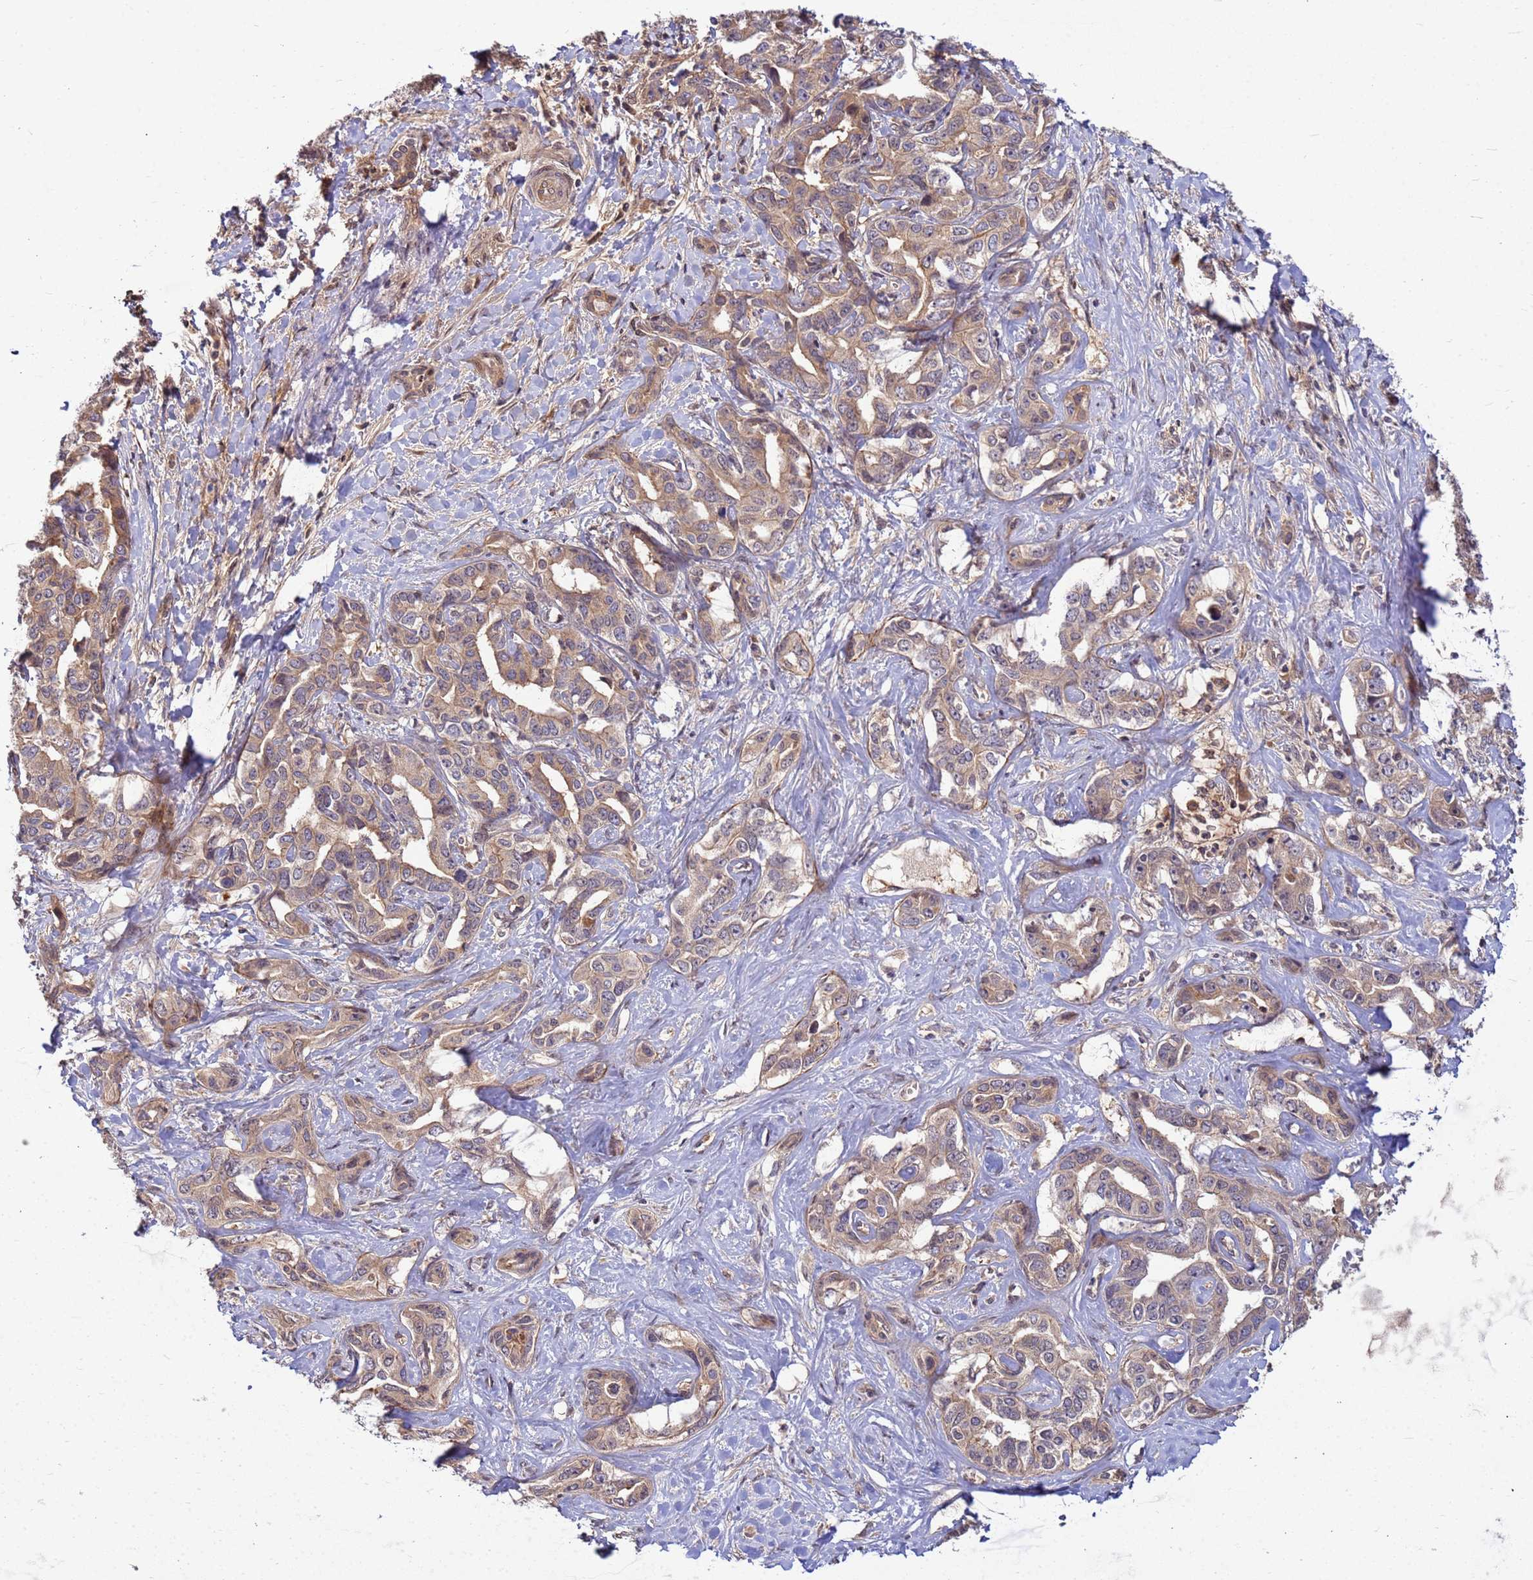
{"staining": {"intensity": "weak", "quantity": ">75%", "location": "cytoplasmic/membranous"}, "tissue": "liver cancer", "cell_type": "Tumor cells", "image_type": "cancer", "snomed": [{"axis": "morphology", "description": "Cholangiocarcinoma"}, {"axis": "topography", "description": "Liver"}], "caption": "Liver cancer stained with immunohistochemistry (IHC) exhibits weak cytoplasmic/membranous staining in approximately >75% of tumor cells.", "gene": "DUS4L", "patient": {"sex": "male", "age": 59}}